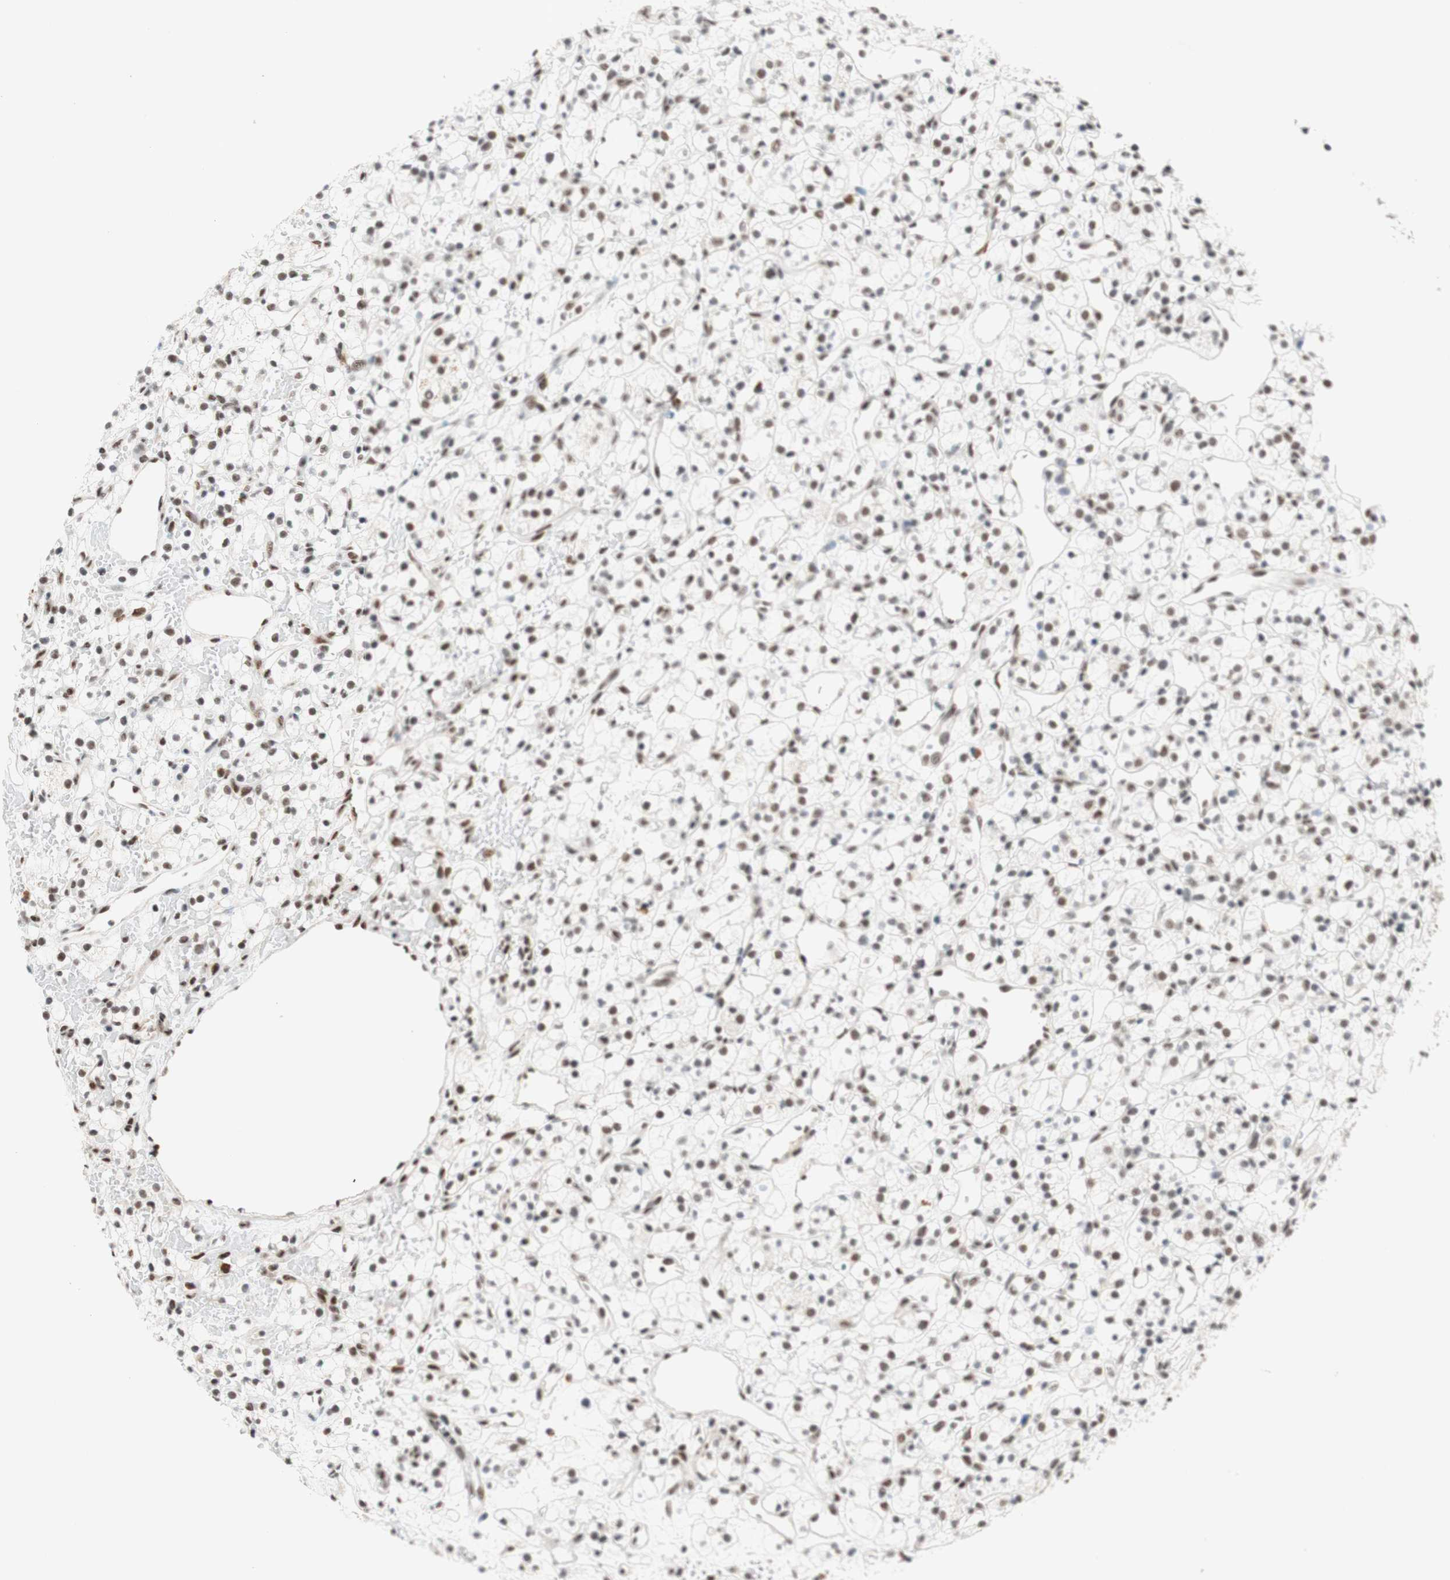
{"staining": {"intensity": "moderate", "quantity": ">75%", "location": "nuclear"}, "tissue": "renal cancer", "cell_type": "Tumor cells", "image_type": "cancer", "snomed": [{"axis": "morphology", "description": "Adenocarcinoma, NOS"}, {"axis": "topography", "description": "Kidney"}], "caption": "This micrograph shows immunohistochemistry staining of human renal adenocarcinoma, with medium moderate nuclear staining in approximately >75% of tumor cells.", "gene": "PRPF19", "patient": {"sex": "female", "age": 60}}